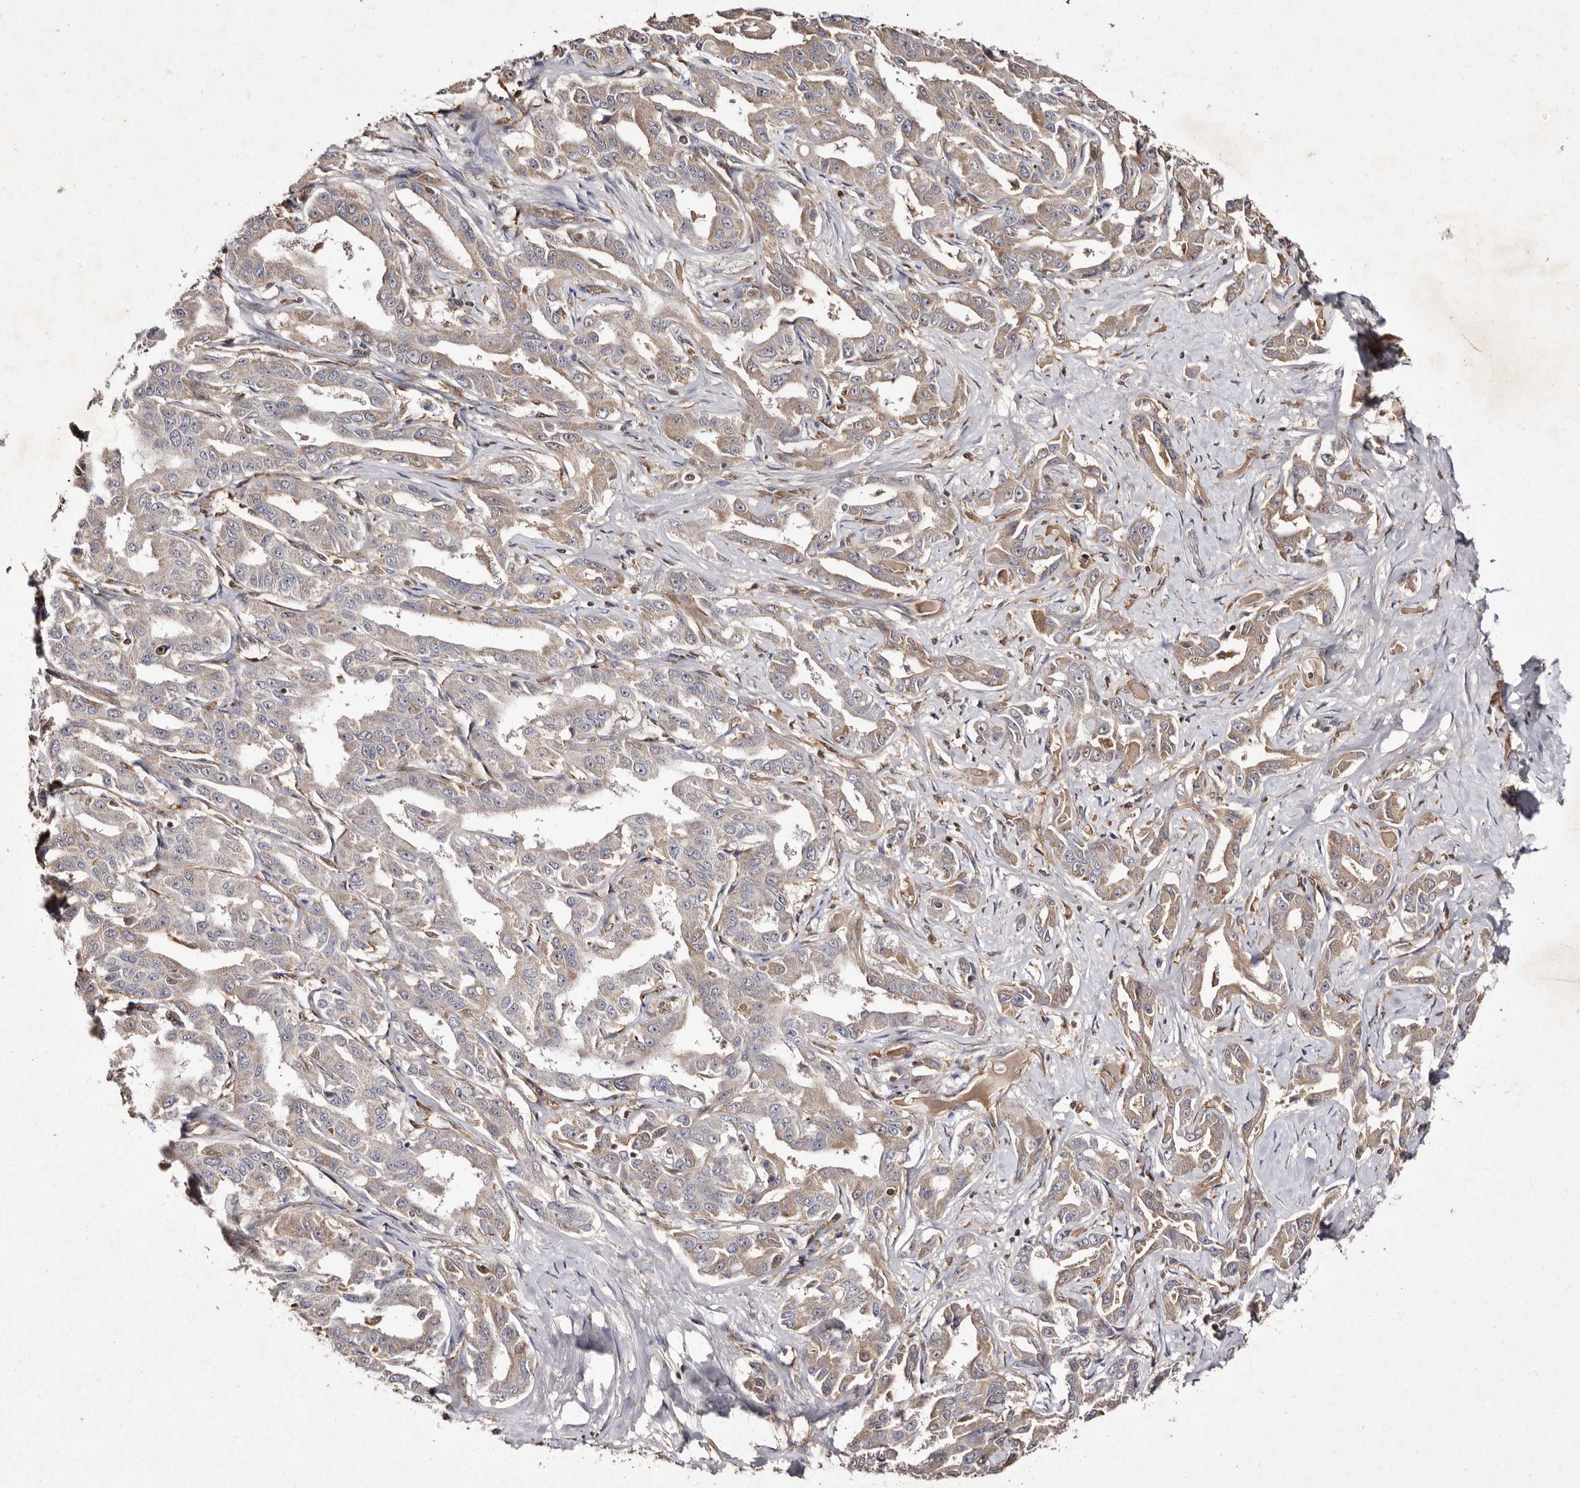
{"staining": {"intensity": "weak", "quantity": ">75%", "location": "cytoplasmic/membranous"}, "tissue": "liver cancer", "cell_type": "Tumor cells", "image_type": "cancer", "snomed": [{"axis": "morphology", "description": "Cholangiocarcinoma"}, {"axis": "topography", "description": "Liver"}], "caption": "An immunohistochemistry (IHC) photomicrograph of neoplastic tissue is shown. Protein staining in brown labels weak cytoplasmic/membranous positivity in liver cancer within tumor cells.", "gene": "GIMAP4", "patient": {"sex": "male", "age": 59}}